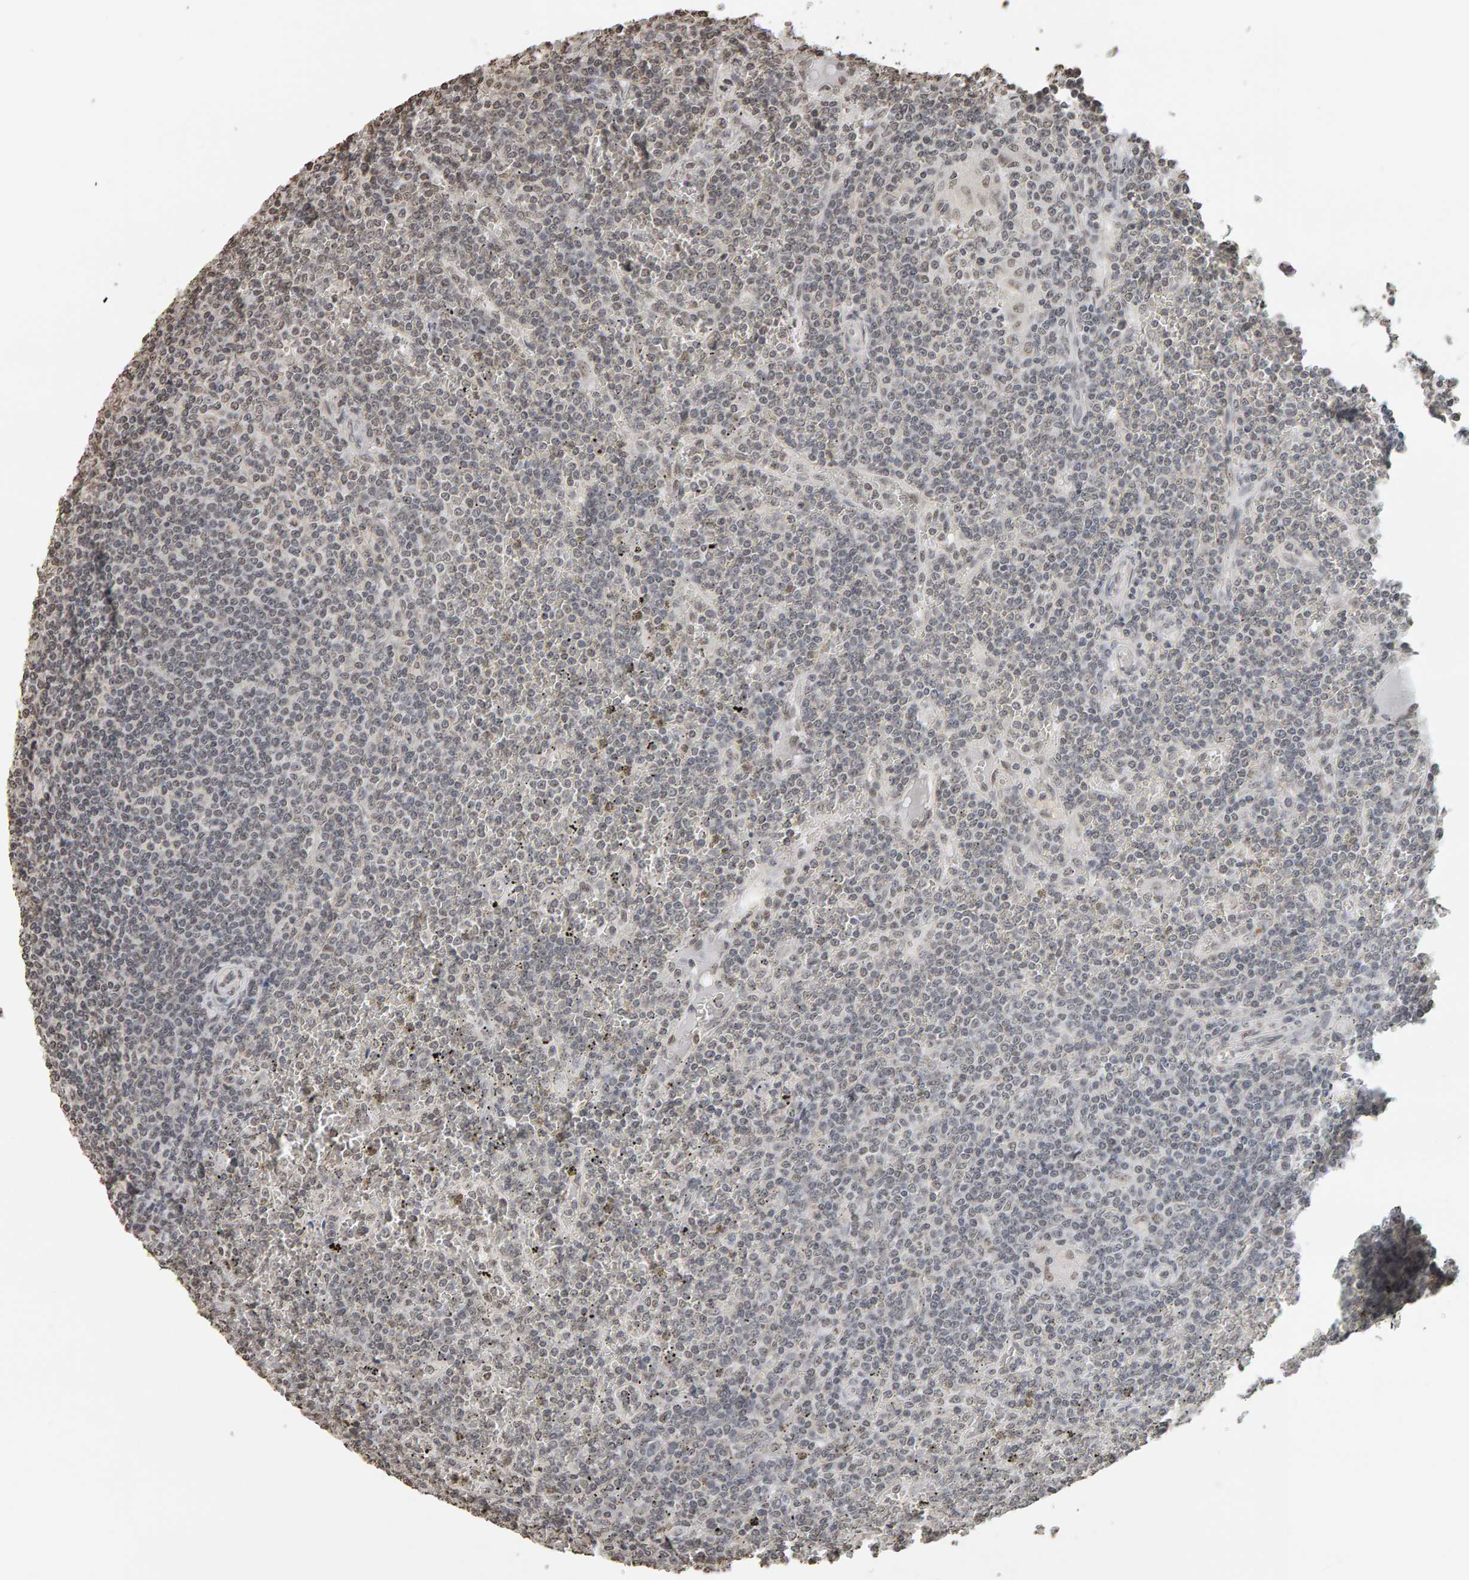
{"staining": {"intensity": "weak", "quantity": "<25%", "location": "nuclear"}, "tissue": "lymphoma", "cell_type": "Tumor cells", "image_type": "cancer", "snomed": [{"axis": "morphology", "description": "Malignant lymphoma, non-Hodgkin's type, Low grade"}, {"axis": "topography", "description": "Spleen"}], "caption": "Tumor cells are negative for brown protein staining in low-grade malignant lymphoma, non-Hodgkin's type. (DAB immunohistochemistry visualized using brightfield microscopy, high magnification).", "gene": "AFF4", "patient": {"sex": "female", "age": 19}}